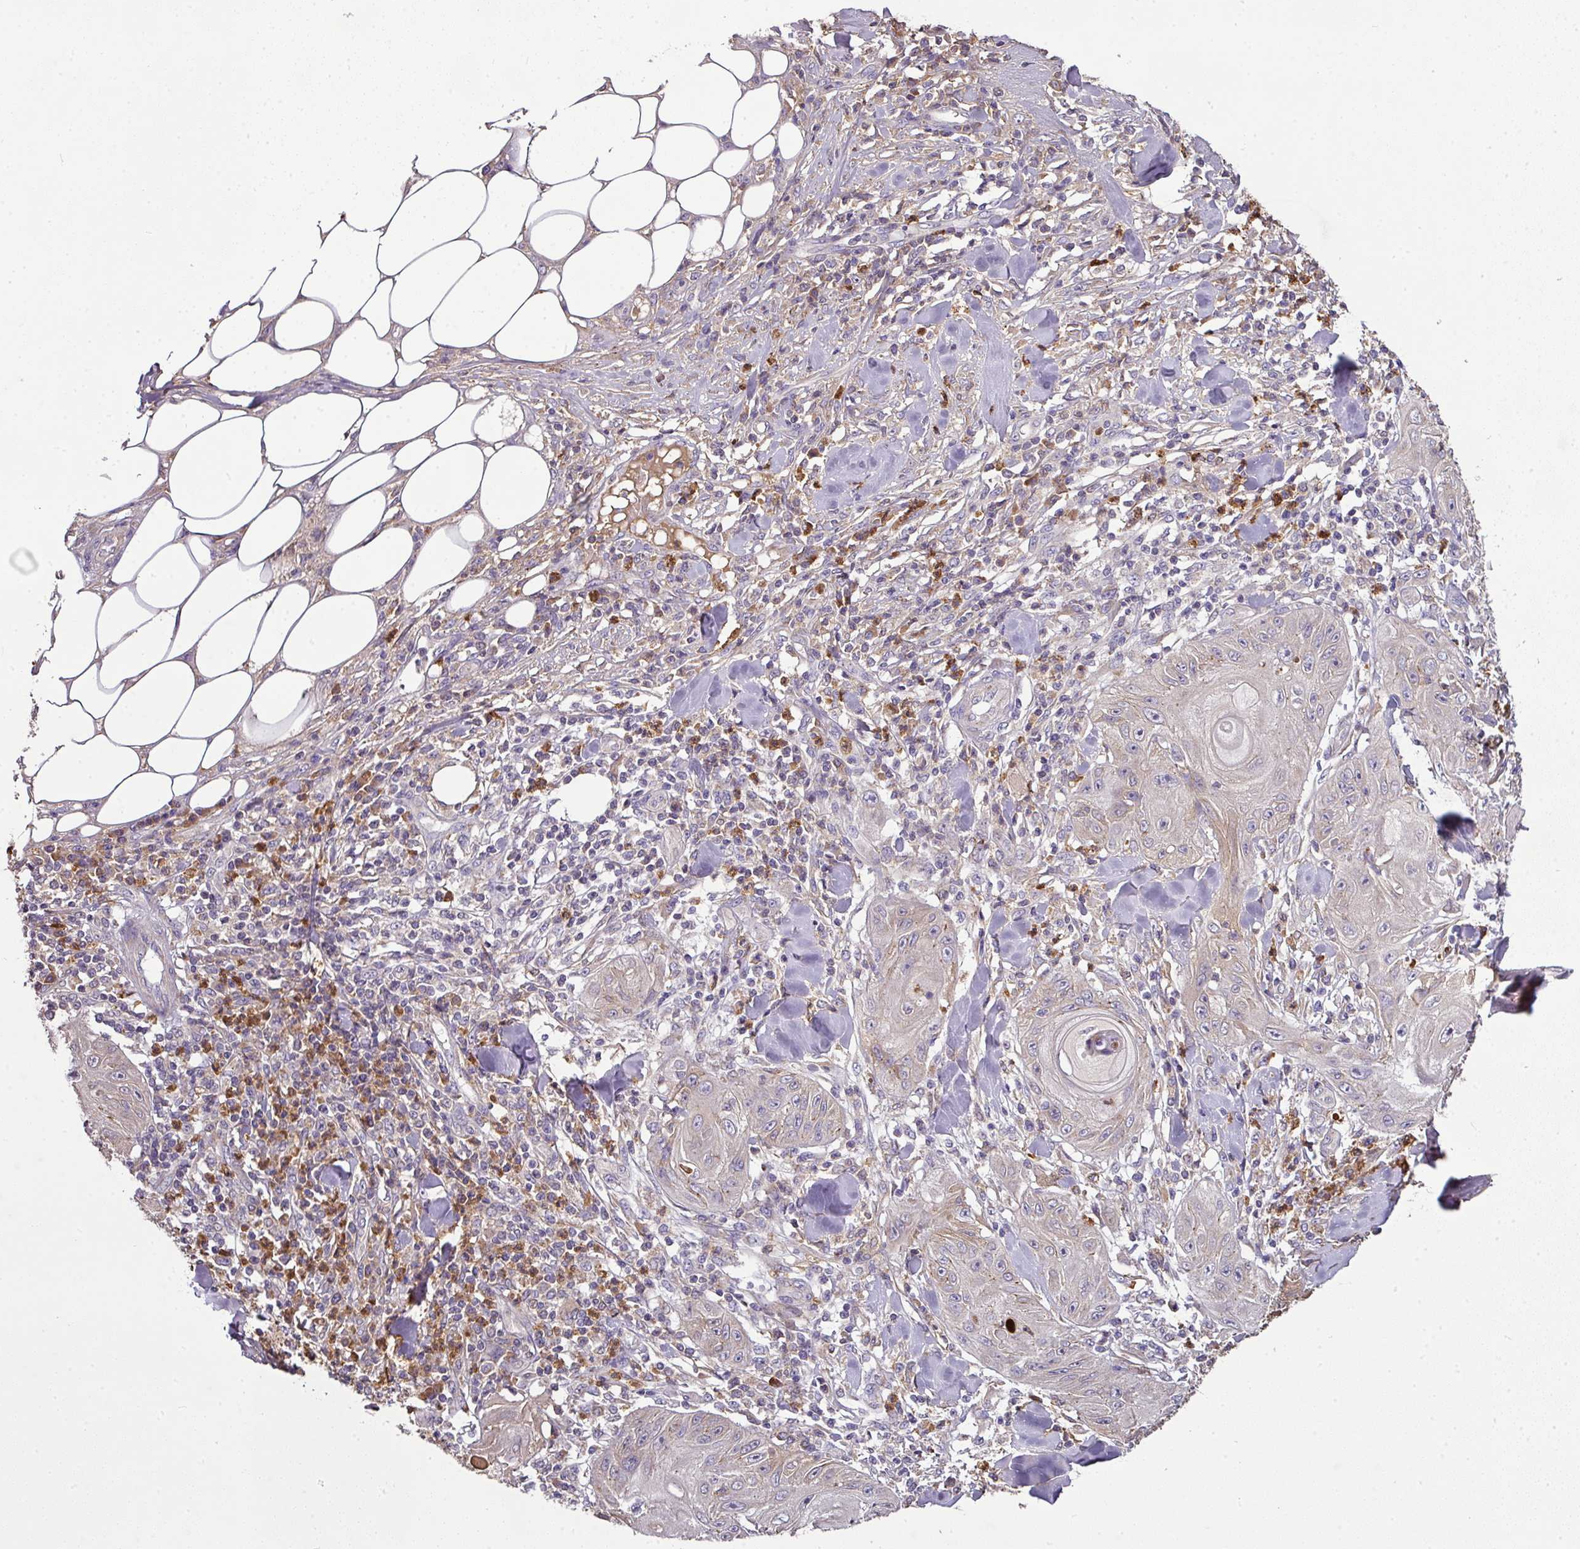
{"staining": {"intensity": "negative", "quantity": "none", "location": "none"}, "tissue": "skin cancer", "cell_type": "Tumor cells", "image_type": "cancer", "snomed": [{"axis": "morphology", "description": "Squamous cell carcinoma, NOS"}, {"axis": "topography", "description": "Skin"}], "caption": "DAB immunohistochemical staining of human skin squamous cell carcinoma shows no significant expression in tumor cells.", "gene": "CAB39L", "patient": {"sex": "female", "age": 78}}